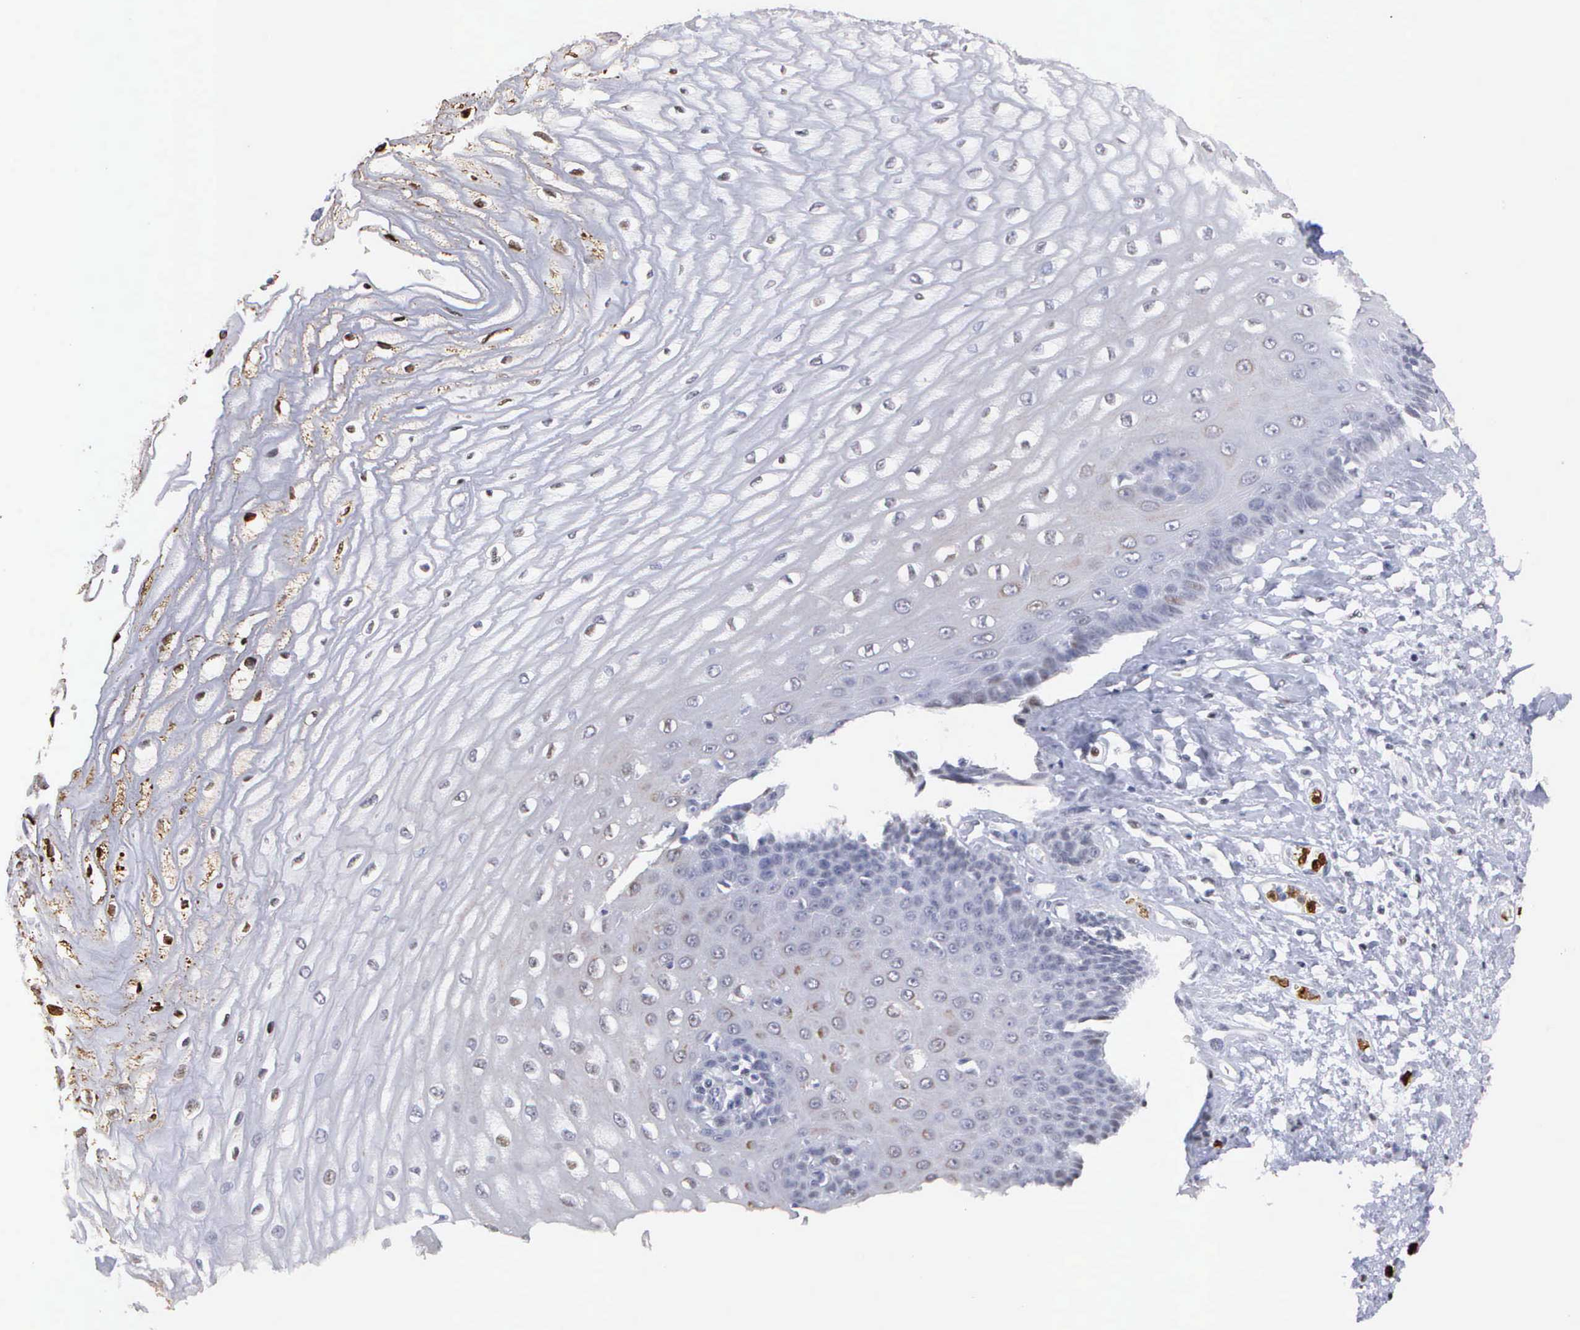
{"staining": {"intensity": "weak", "quantity": "<25%", "location": "cytoplasmic/membranous,nuclear"}, "tissue": "esophagus", "cell_type": "Squamous epithelial cells", "image_type": "normal", "snomed": [{"axis": "morphology", "description": "Normal tissue, NOS"}, {"axis": "topography", "description": "Esophagus"}], "caption": "This photomicrograph is of unremarkable esophagus stained with IHC to label a protein in brown with the nuclei are counter-stained blue. There is no expression in squamous epithelial cells.", "gene": "SPIN3", "patient": {"sex": "male", "age": 65}}